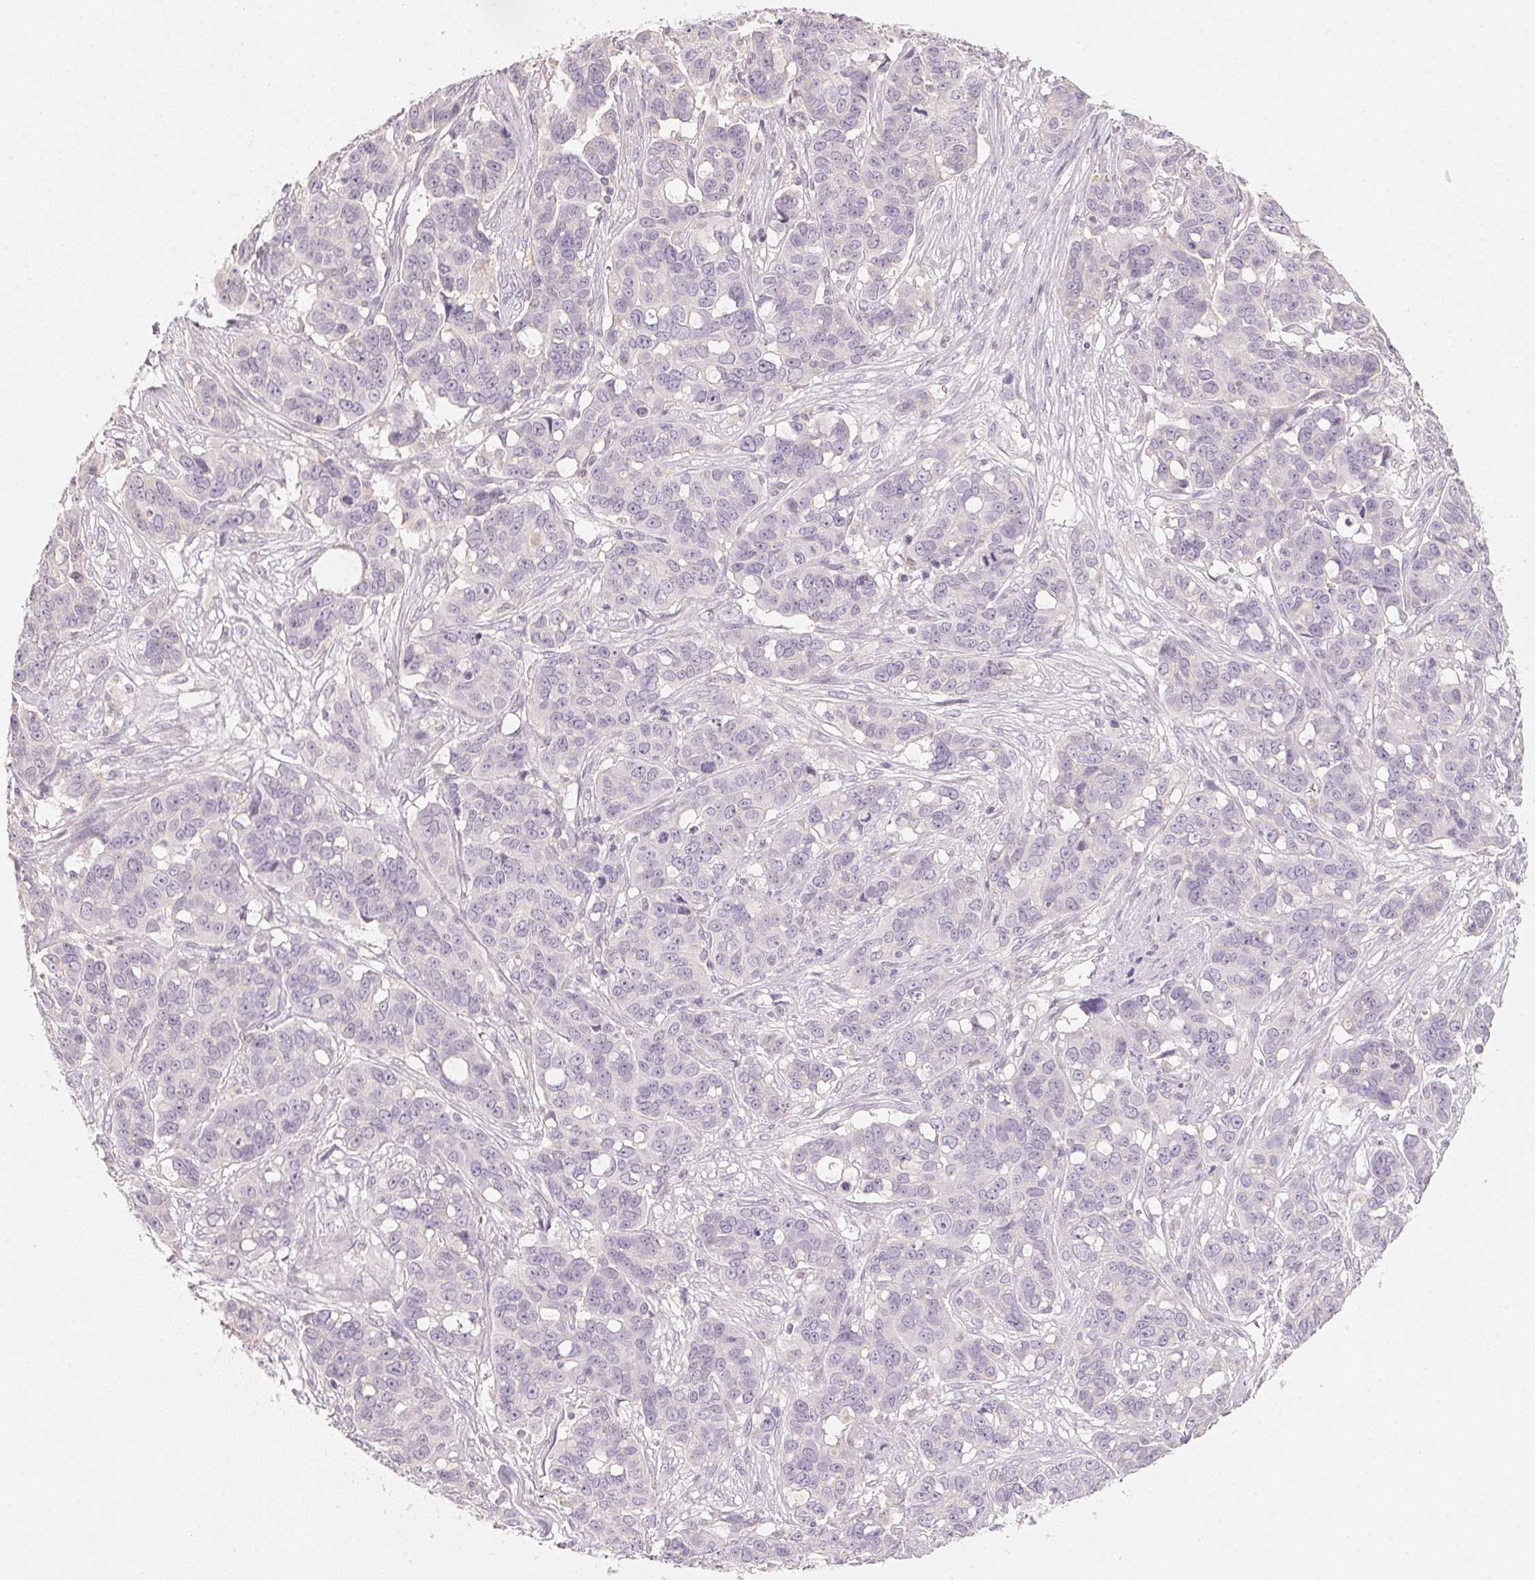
{"staining": {"intensity": "negative", "quantity": "none", "location": "none"}, "tissue": "ovarian cancer", "cell_type": "Tumor cells", "image_type": "cancer", "snomed": [{"axis": "morphology", "description": "Carcinoma, endometroid"}, {"axis": "topography", "description": "Ovary"}], "caption": "Immunohistochemistry (IHC) histopathology image of neoplastic tissue: human endometroid carcinoma (ovarian) stained with DAB demonstrates no significant protein expression in tumor cells.", "gene": "TREH", "patient": {"sex": "female", "age": 78}}